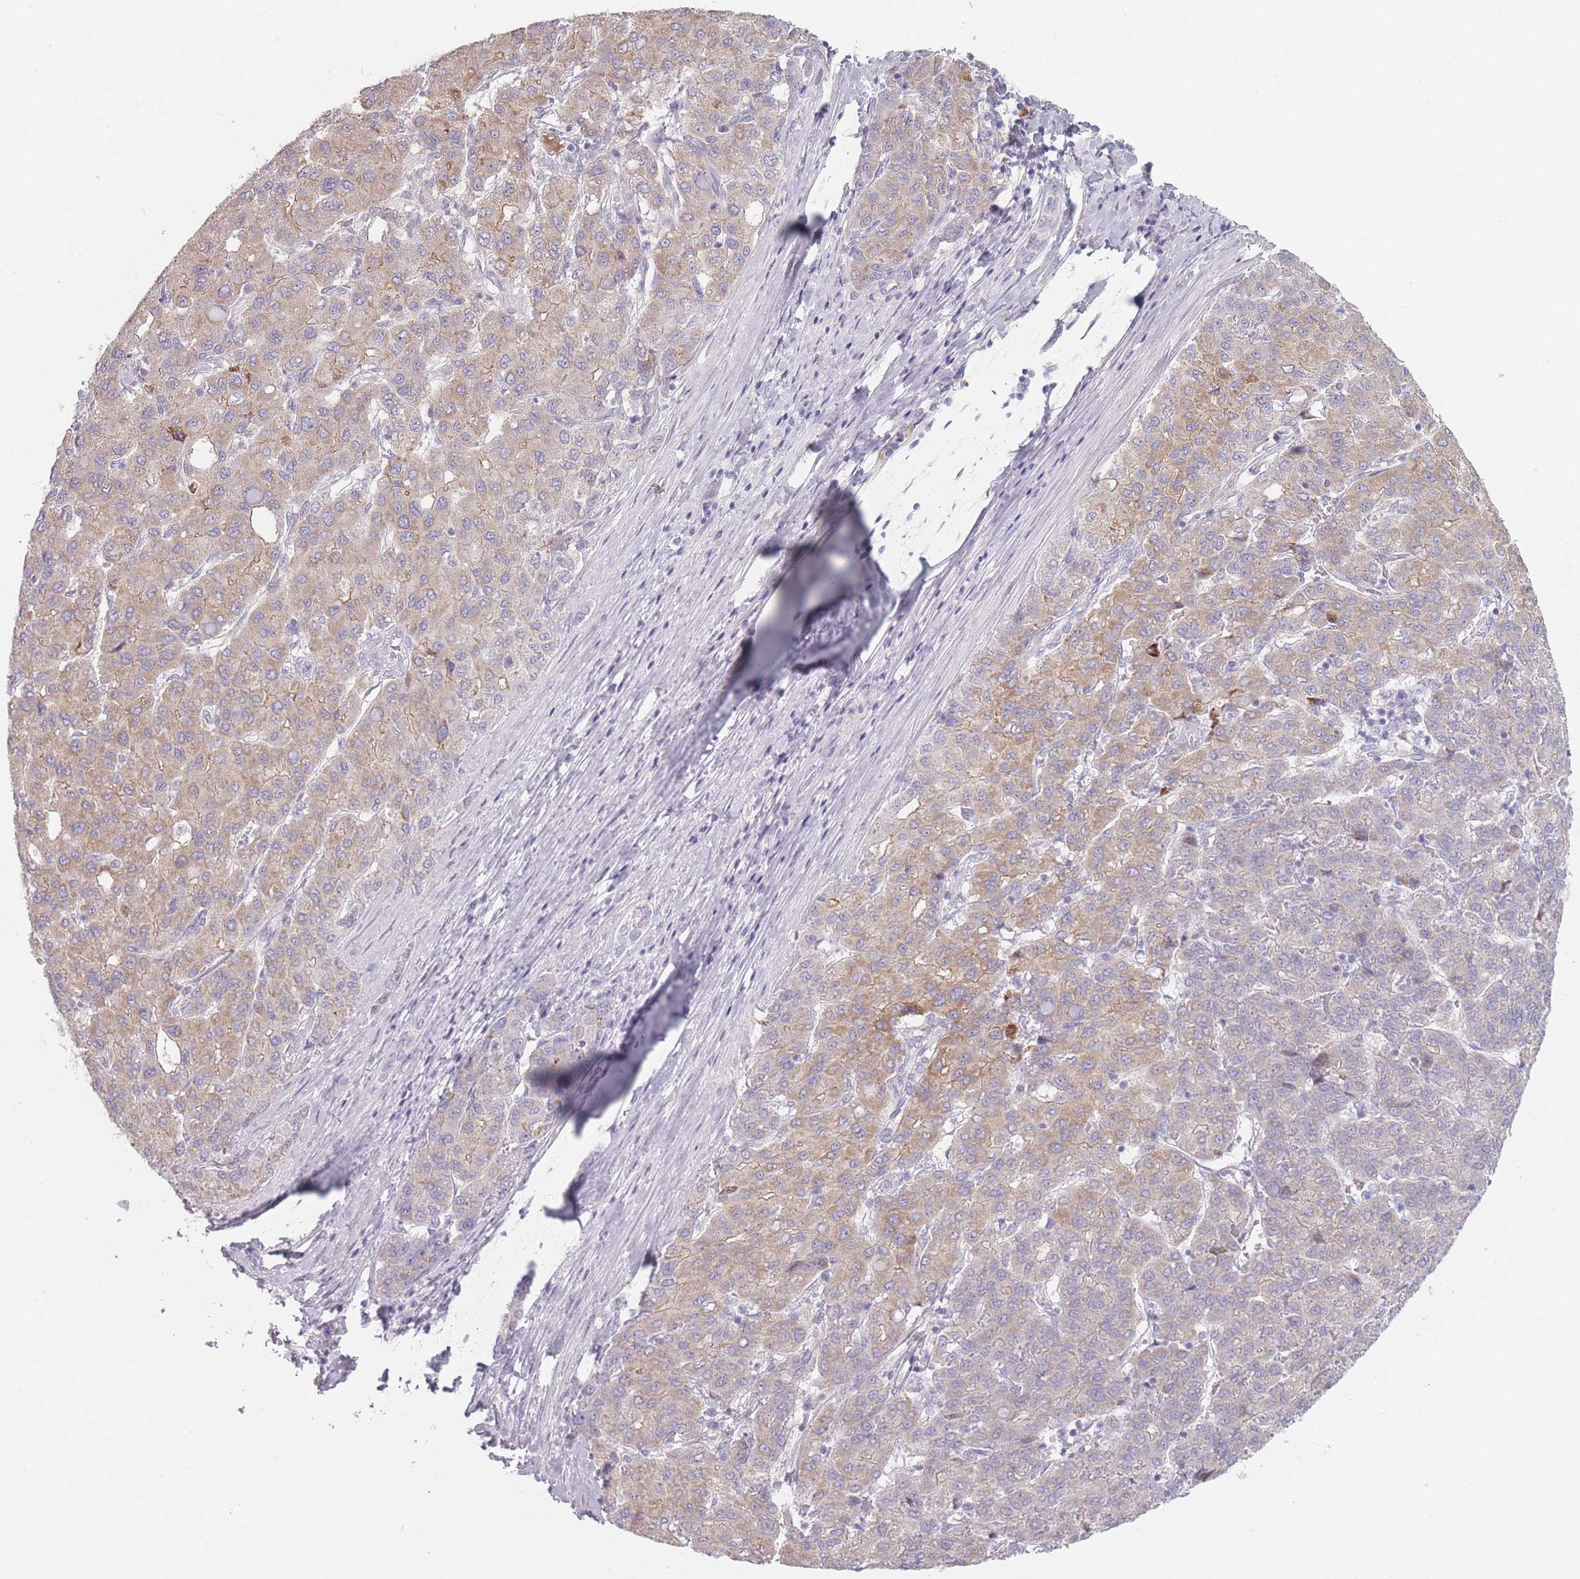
{"staining": {"intensity": "weak", "quantity": ">75%", "location": "cytoplasmic/membranous"}, "tissue": "liver cancer", "cell_type": "Tumor cells", "image_type": "cancer", "snomed": [{"axis": "morphology", "description": "Carcinoma, Hepatocellular, NOS"}, {"axis": "topography", "description": "Liver"}], "caption": "Immunohistochemistry (IHC) micrograph of neoplastic tissue: liver hepatocellular carcinoma stained using IHC displays low levels of weak protein expression localized specifically in the cytoplasmic/membranous of tumor cells, appearing as a cytoplasmic/membranous brown color.", "gene": "RASL10B", "patient": {"sex": "male", "age": 65}}